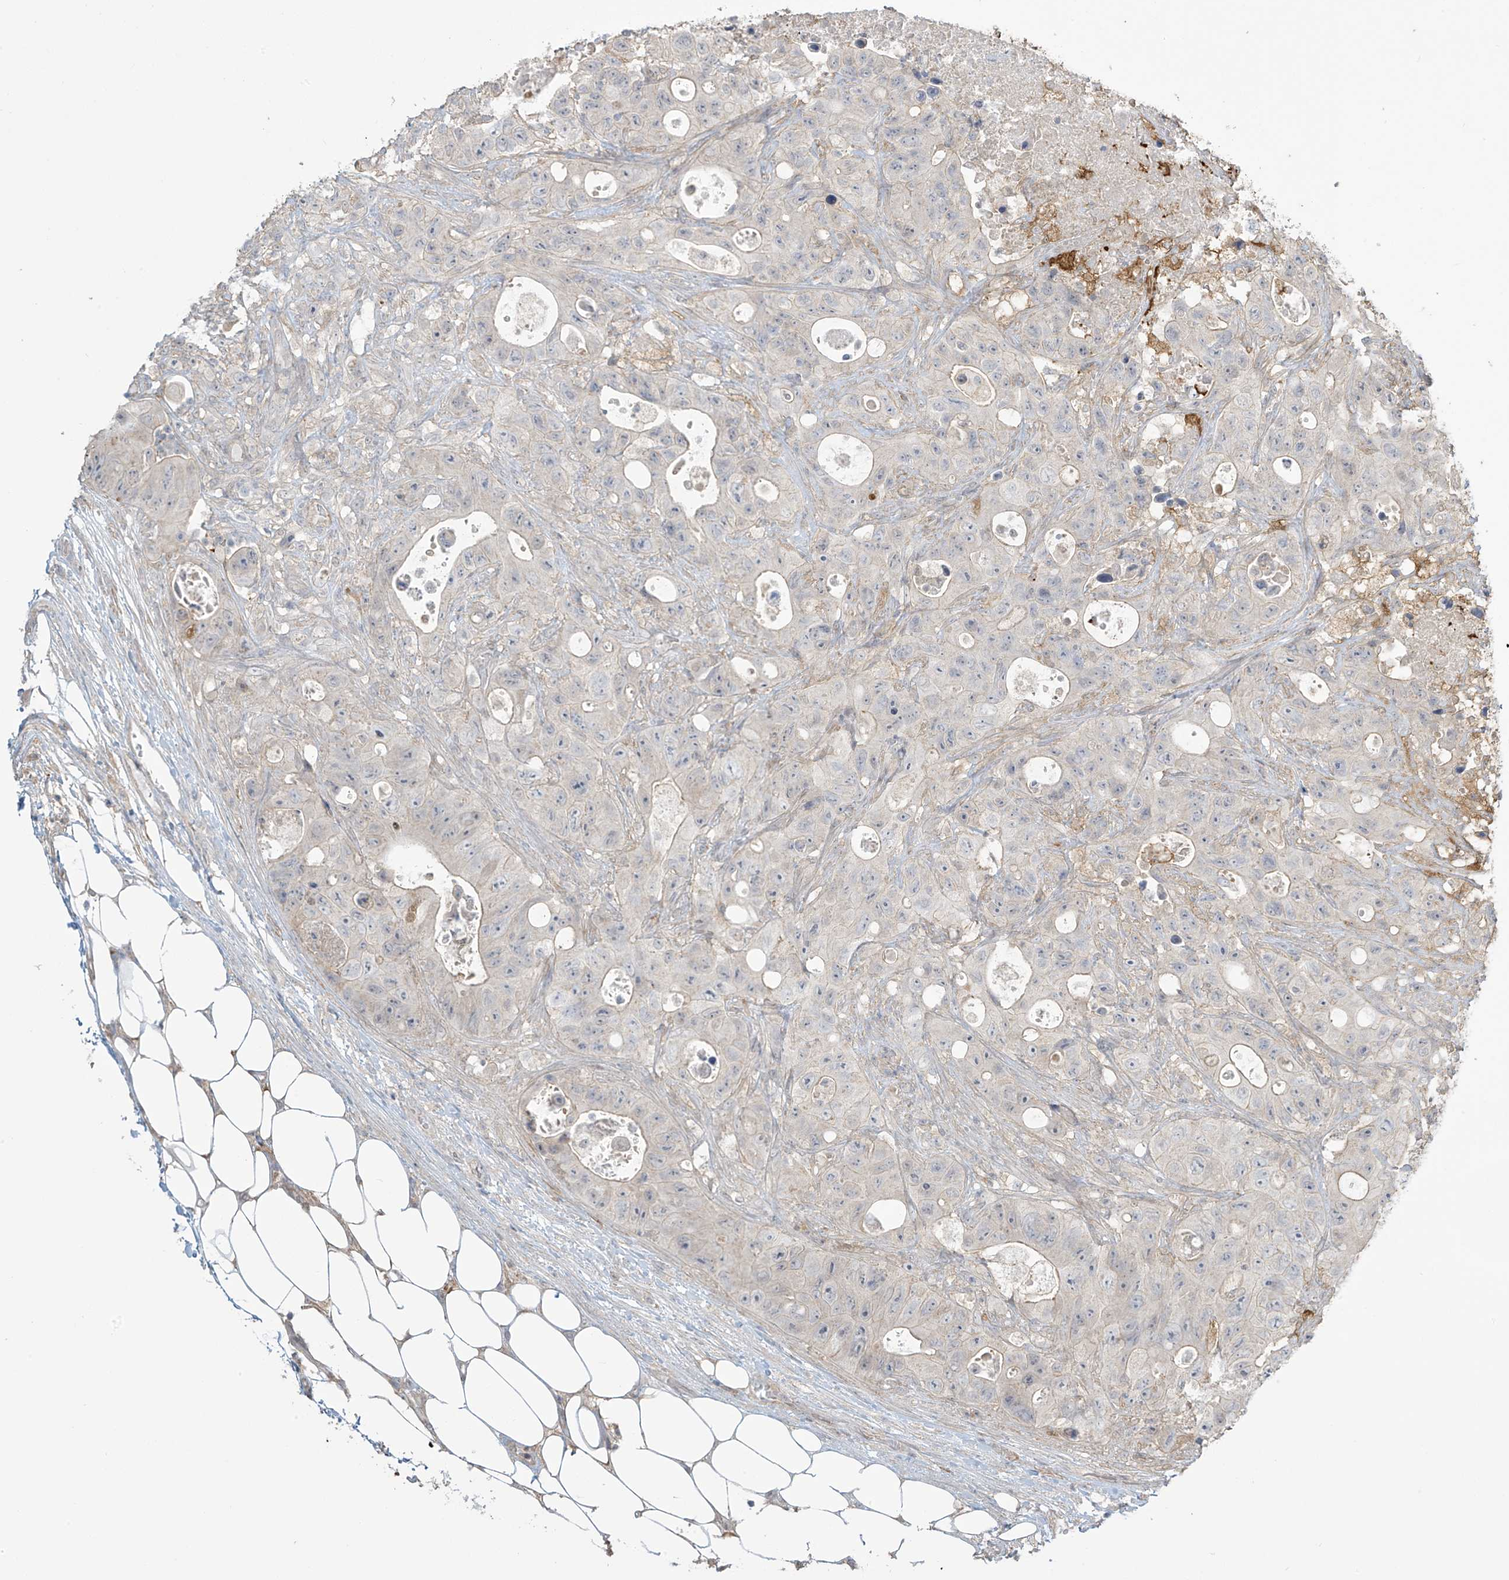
{"staining": {"intensity": "negative", "quantity": "none", "location": "none"}, "tissue": "colorectal cancer", "cell_type": "Tumor cells", "image_type": "cancer", "snomed": [{"axis": "morphology", "description": "Adenocarcinoma, NOS"}, {"axis": "topography", "description": "Colon"}], "caption": "IHC photomicrograph of colorectal adenocarcinoma stained for a protein (brown), which displays no expression in tumor cells.", "gene": "TAGAP", "patient": {"sex": "female", "age": 46}}